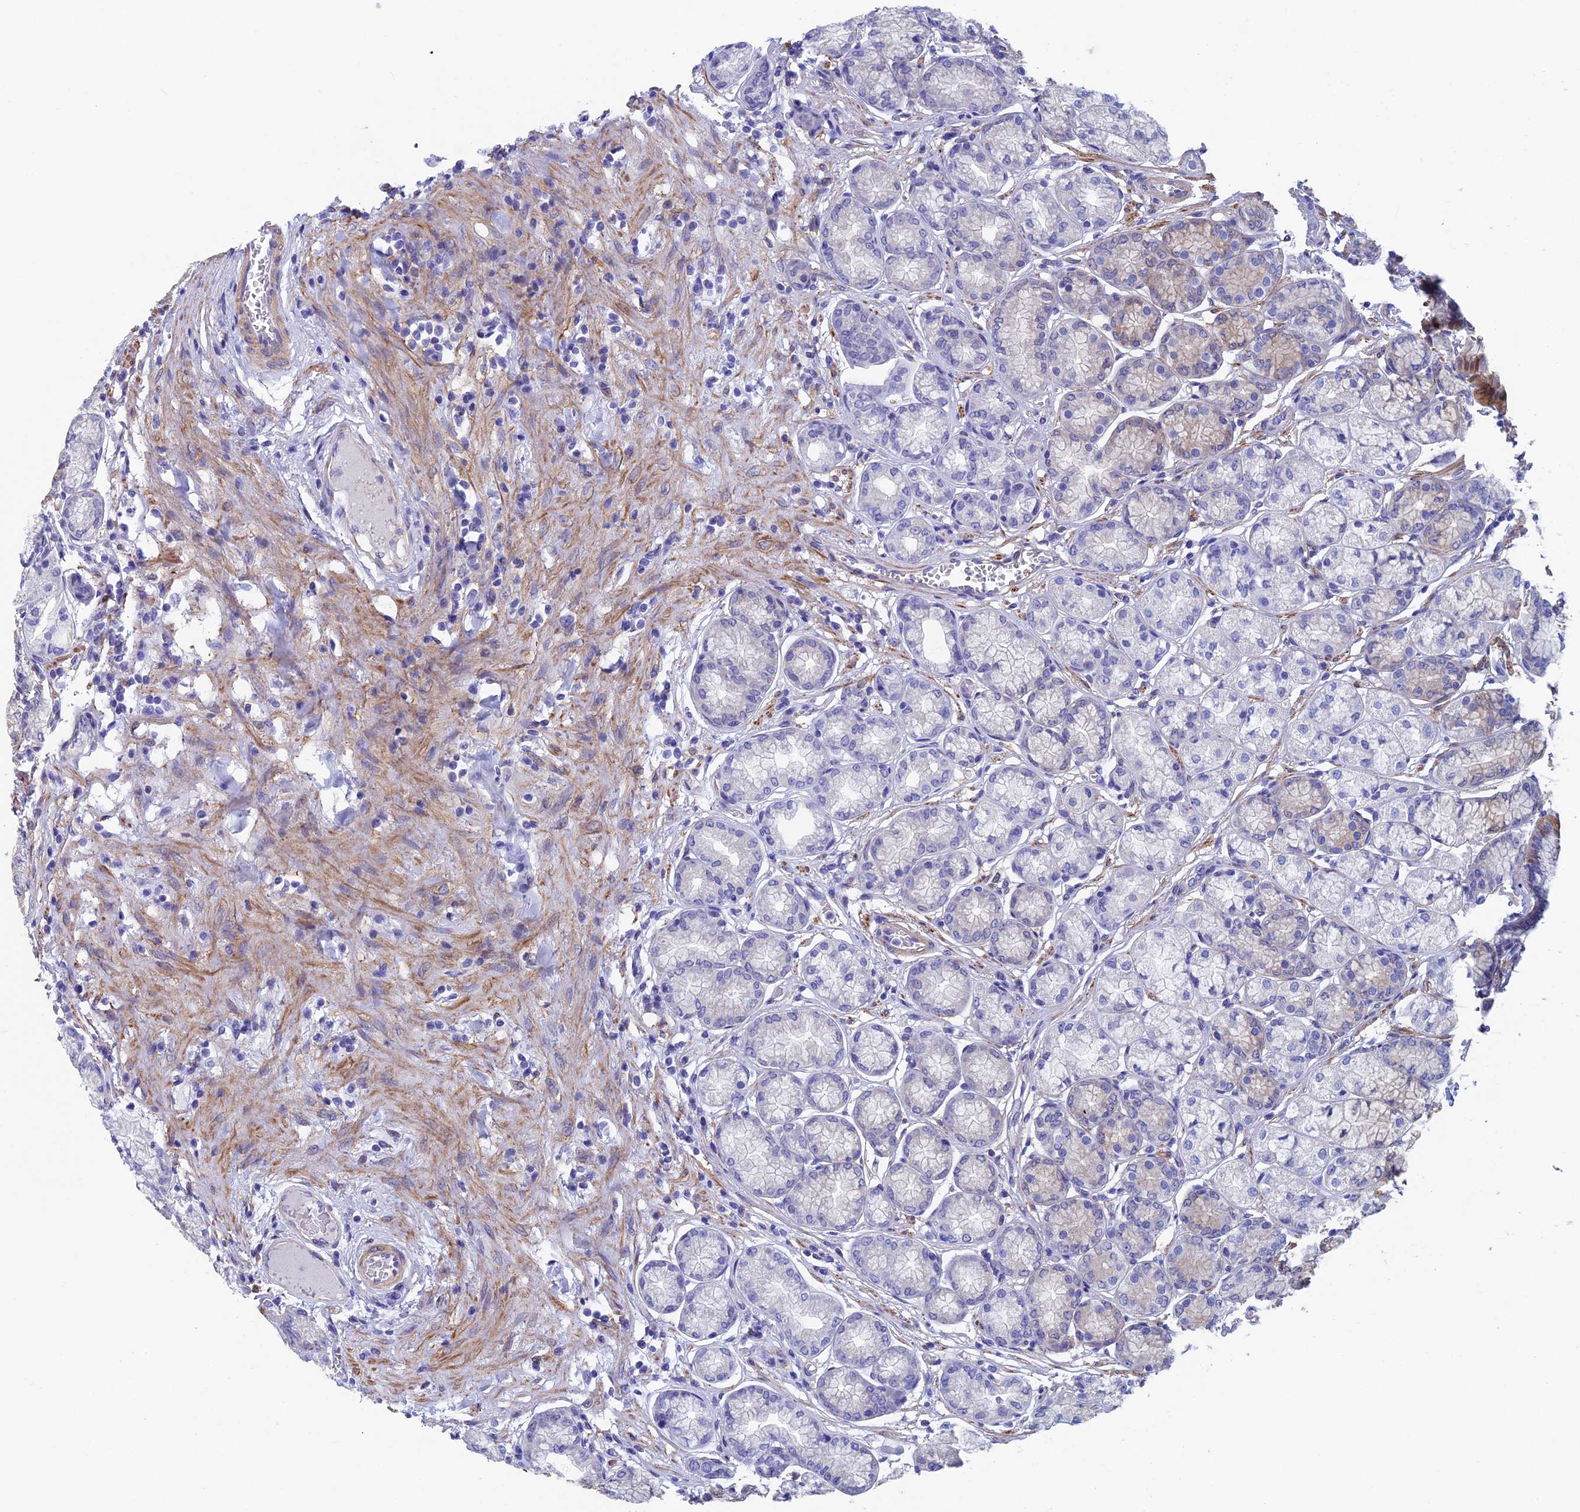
{"staining": {"intensity": "strong", "quantity": "<25%", "location": "cytoplasmic/membranous,nuclear"}, "tissue": "stomach", "cell_type": "Glandular cells", "image_type": "normal", "snomed": [{"axis": "morphology", "description": "Normal tissue, NOS"}, {"axis": "morphology", "description": "Adenocarcinoma, NOS"}, {"axis": "morphology", "description": "Adenocarcinoma, High grade"}, {"axis": "topography", "description": "Stomach, upper"}, {"axis": "topography", "description": "Stomach"}], "caption": "IHC staining of normal stomach, which displays medium levels of strong cytoplasmic/membranous,nuclear expression in approximately <25% of glandular cells indicating strong cytoplasmic/membranous,nuclear protein positivity. The staining was performed using DAB (brown) for protein detection and nuclei were counterstained in hematoxylin (blue).", "gene": "ADH7", "patient": {"sex": "female", "age": 65}}